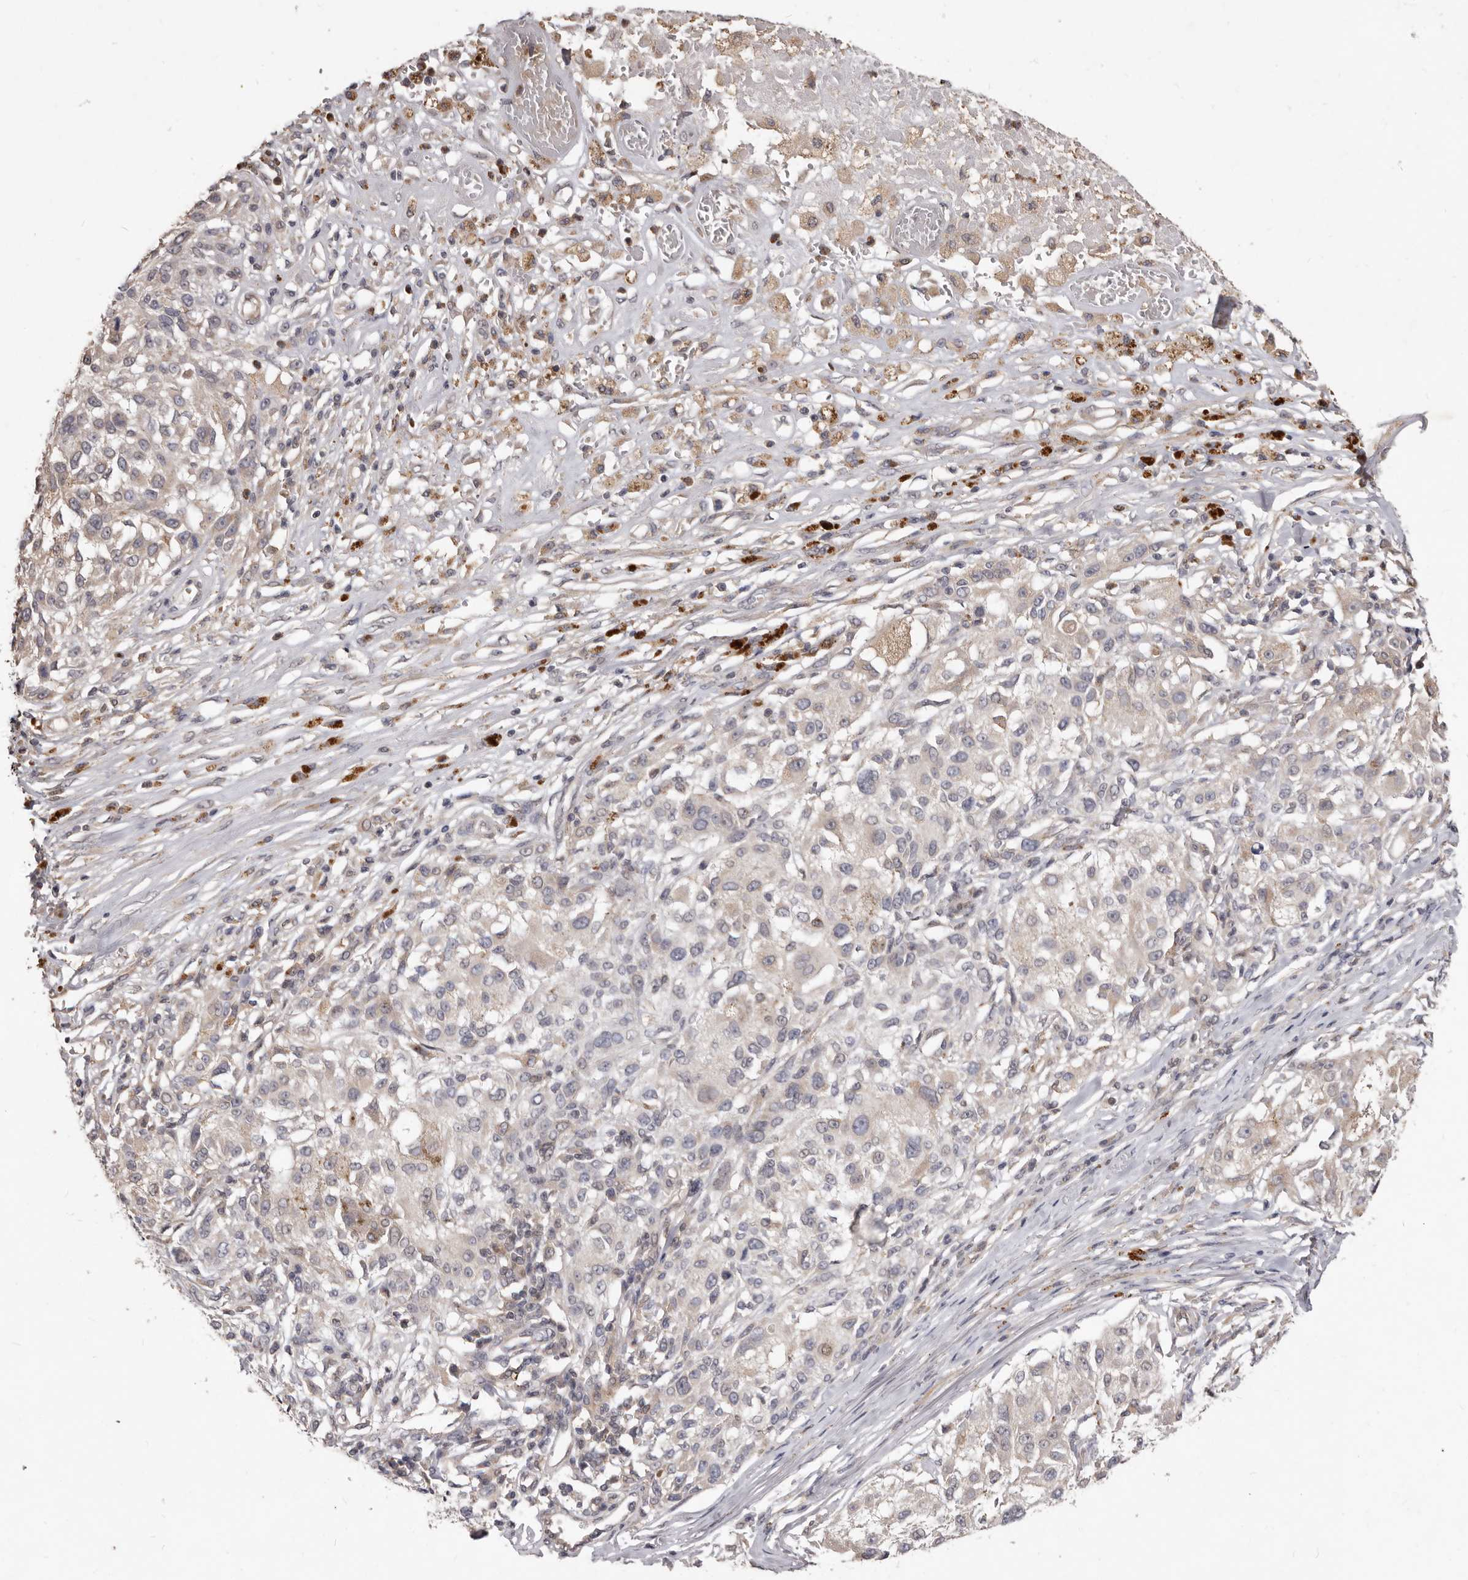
{"staining": {"intensity": "negative", "quantity": "none", "location": "none"}, "tissue": "melanoma", "cell_type": "Tumor cells", "image_type": "cancer", "snomed": [{"axis": "morphology", "description": "Necrosis, NOS"}, {"axis": "morphology", "description": "Malignant melanoma, NOS"}, {"axis": "topography", "description": "Skin"}], "caption": "Immunohistochemistry (IHC) photomicrograph of neoplastic tissue: malignant melanoma stained with DAB reveals no significant protein staining in tumor cells. (DAB immunohistochemistry (IHC) with hematoxylin counter stain).", "gene": "ACLY", "patient": {"sex": "female", "age": 87}}